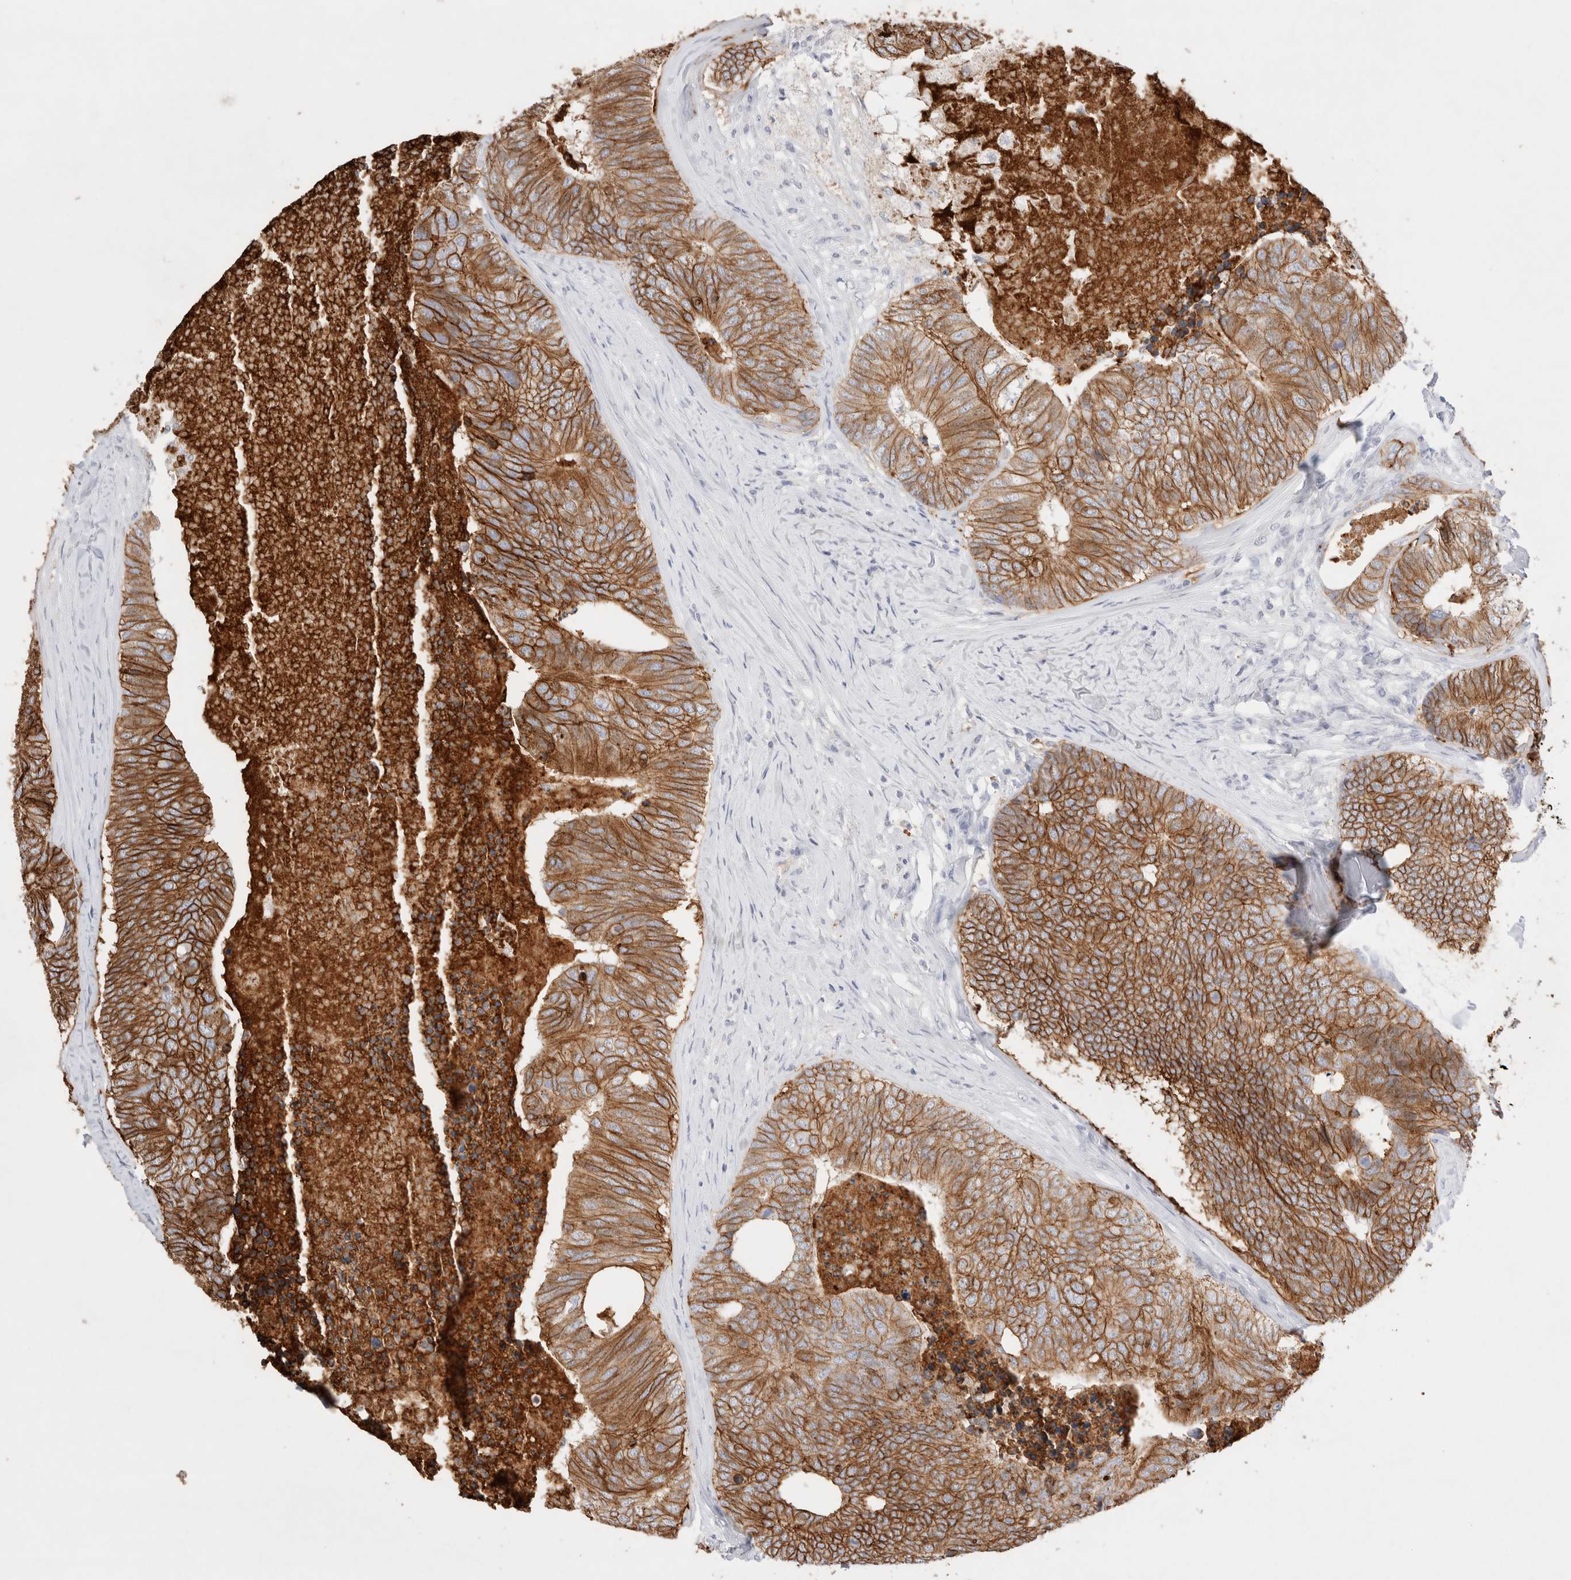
{"staining": {"intensity": "strong", "quantity": ">75%", "location": "cytoplasmic/membranous"}, "tissue": "colorectal cancer", "cell_type": "Tumor cells", "image_type": "cancer", "snomed": [{"axis": "morphology", "description": "Adenocarcinoma, NOS"}, {"axis": "topography", "description": "Colon"}], "caption": "About >75% of tumor cells in human colorectal cancer show strong cytoplasmic/membranous protein staining as visualized by brown immunohistochemical staining.", "gene": "EPCAM", "patient": {"sex": "female", "age": 67}}